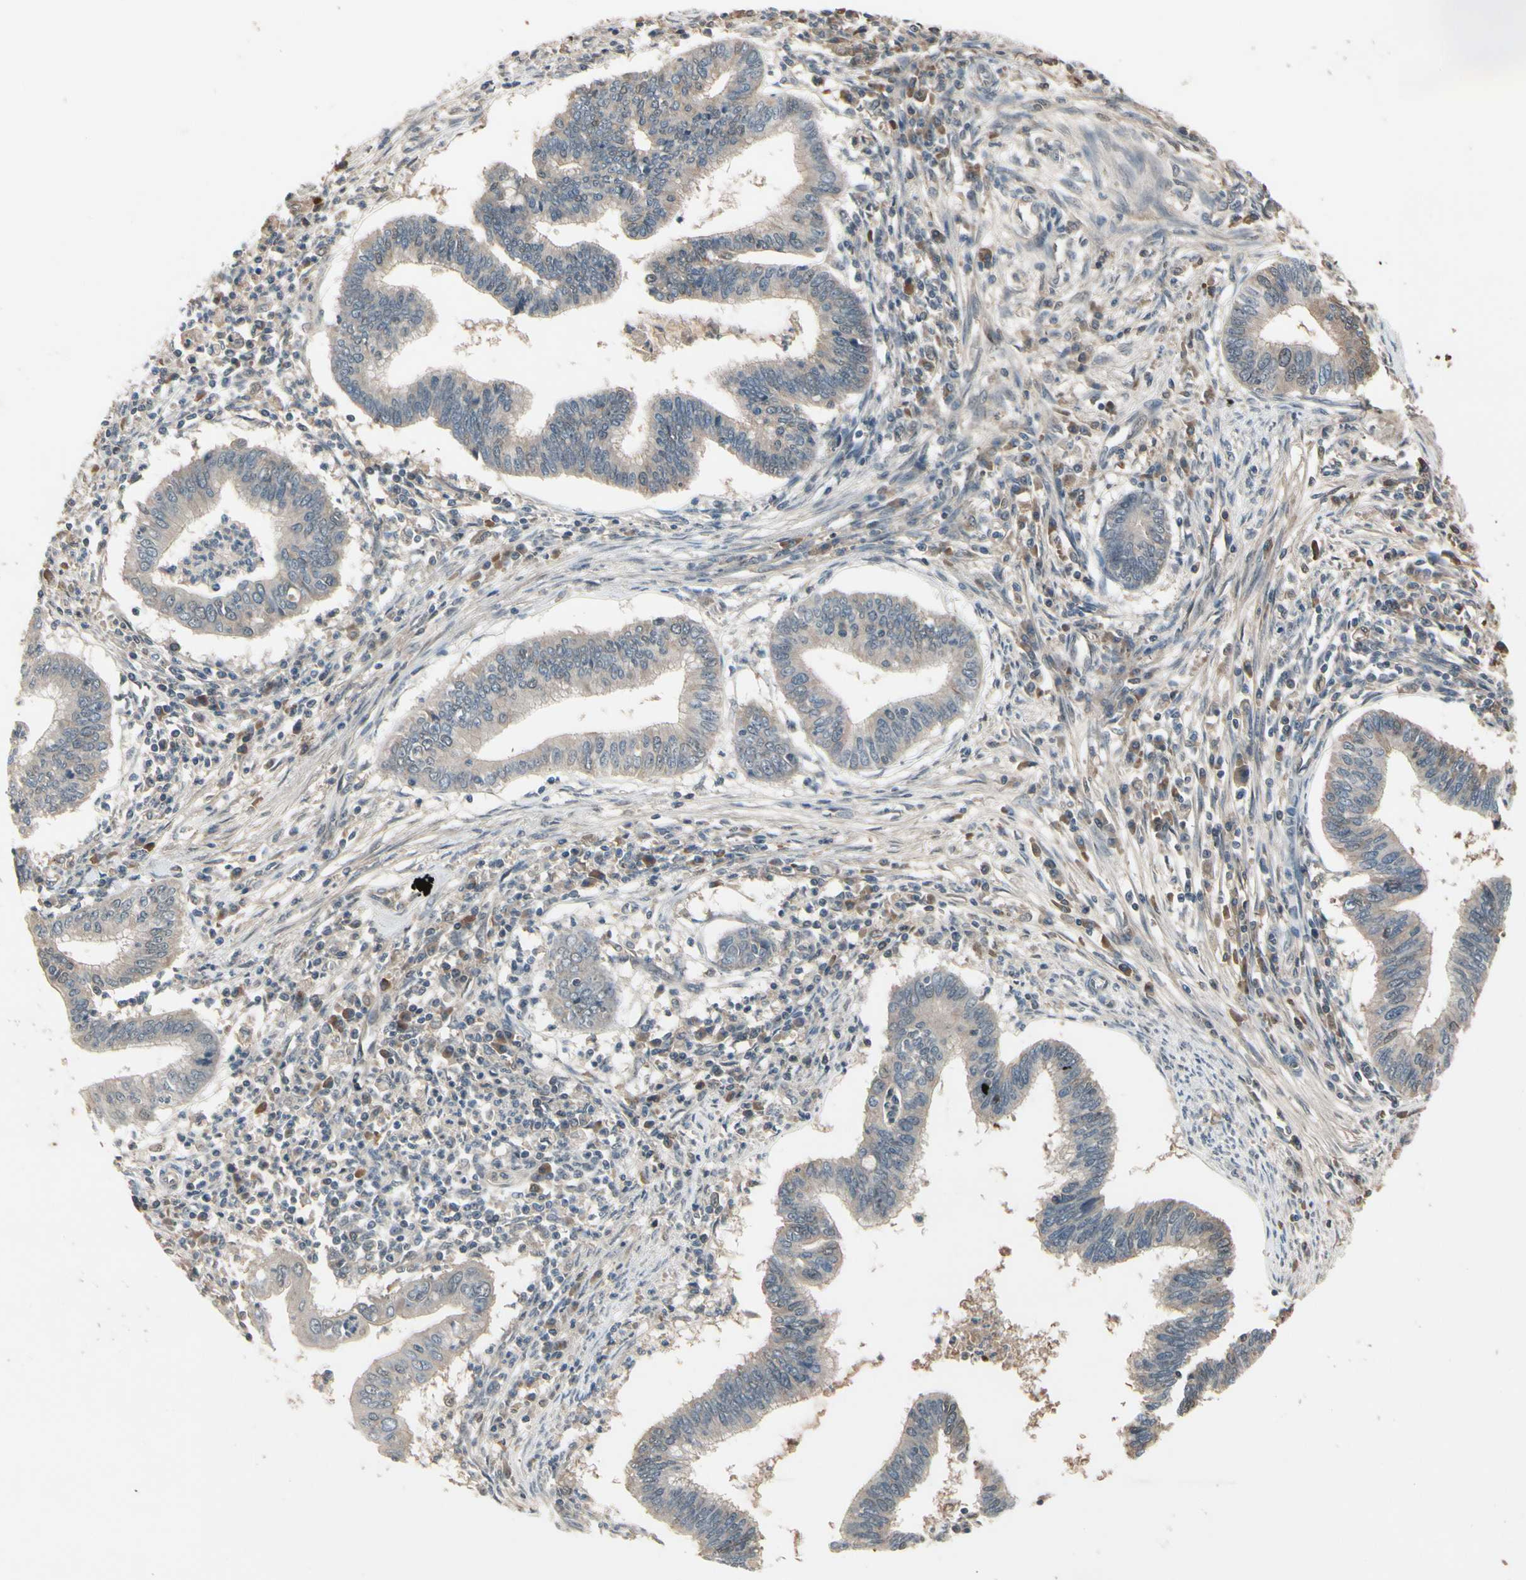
{"staining": {"intensity": "weak", "quantity": ">75%", "location": "cytoplasmic/membranous"}, "tissue": "cervical cancer", "cell_type": "Tumor cells", "image_type": "cancer", "snomed": [{"axis": "morphology", "description": "Adenocarcinoma, NOS"}, {"axis": "topography", "description": "Cervix"}], "caption": "This is an image of IHC staining of adenocarcinoma (cervical), which shows weak staining in the cytoplasmic/membranous of tumor cells.", "gene": "NSF", "patient": {"sex": "female", "age": 36}}